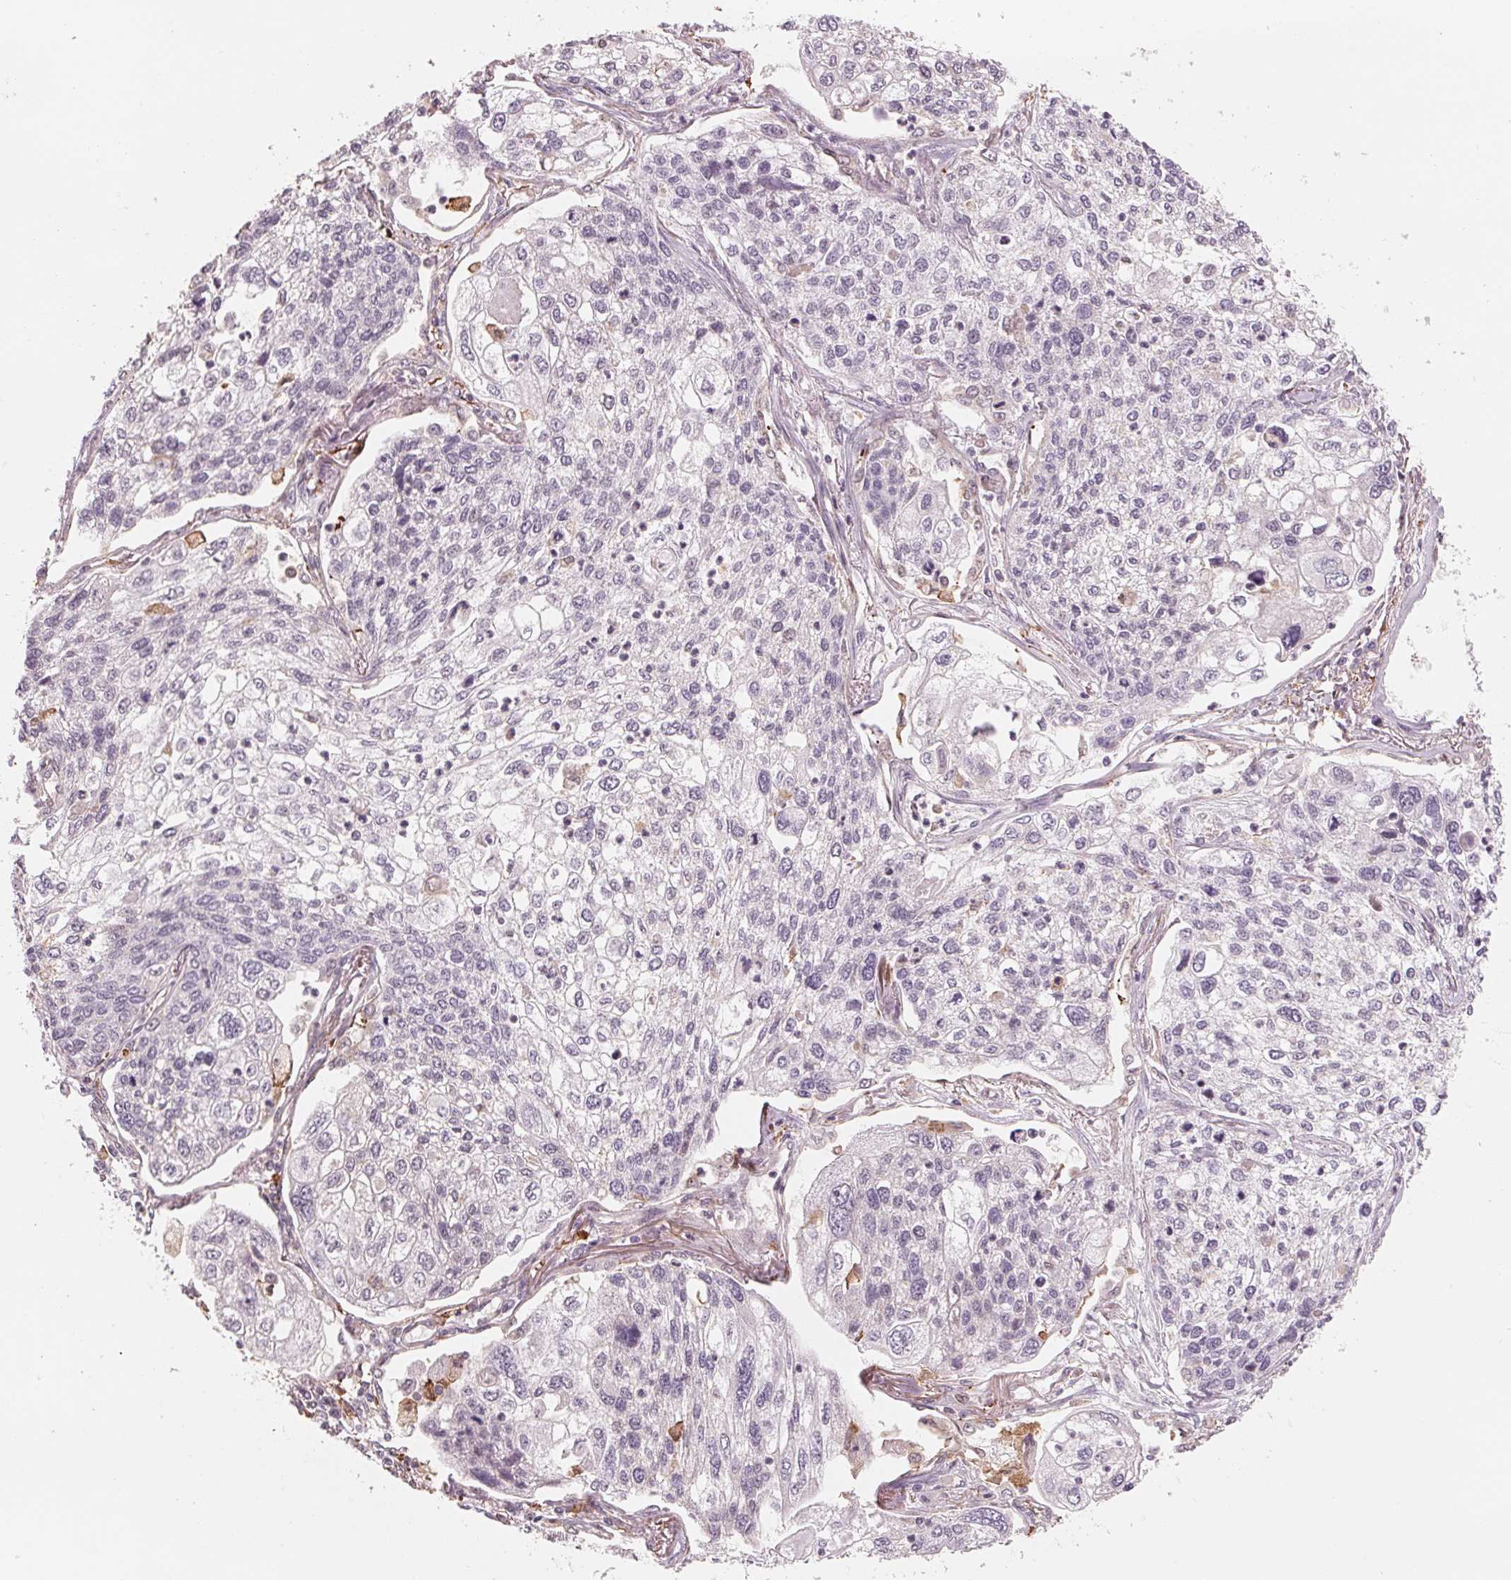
{"staining": {"intensity": "negative", "quantity": "none", "location": "none"}, "tissue": "lung cancer", "cell_type": "Tumor cells", "image_type": "cancer", "snomed": [{"axis": "morphology", "description": "Squamous cell carcinoma, NOS"}, {"axis": "topography", "description": "Lung"}], "caption": "Immunohistochemical staining of human lung cancer (squamous cell carcinoma) reveals no significant positivity in tumor cells. (IHC, brightfield microscopy, high magnification).", "gene": "IL9R", "patient": {"sex": "male", "age": 74}}